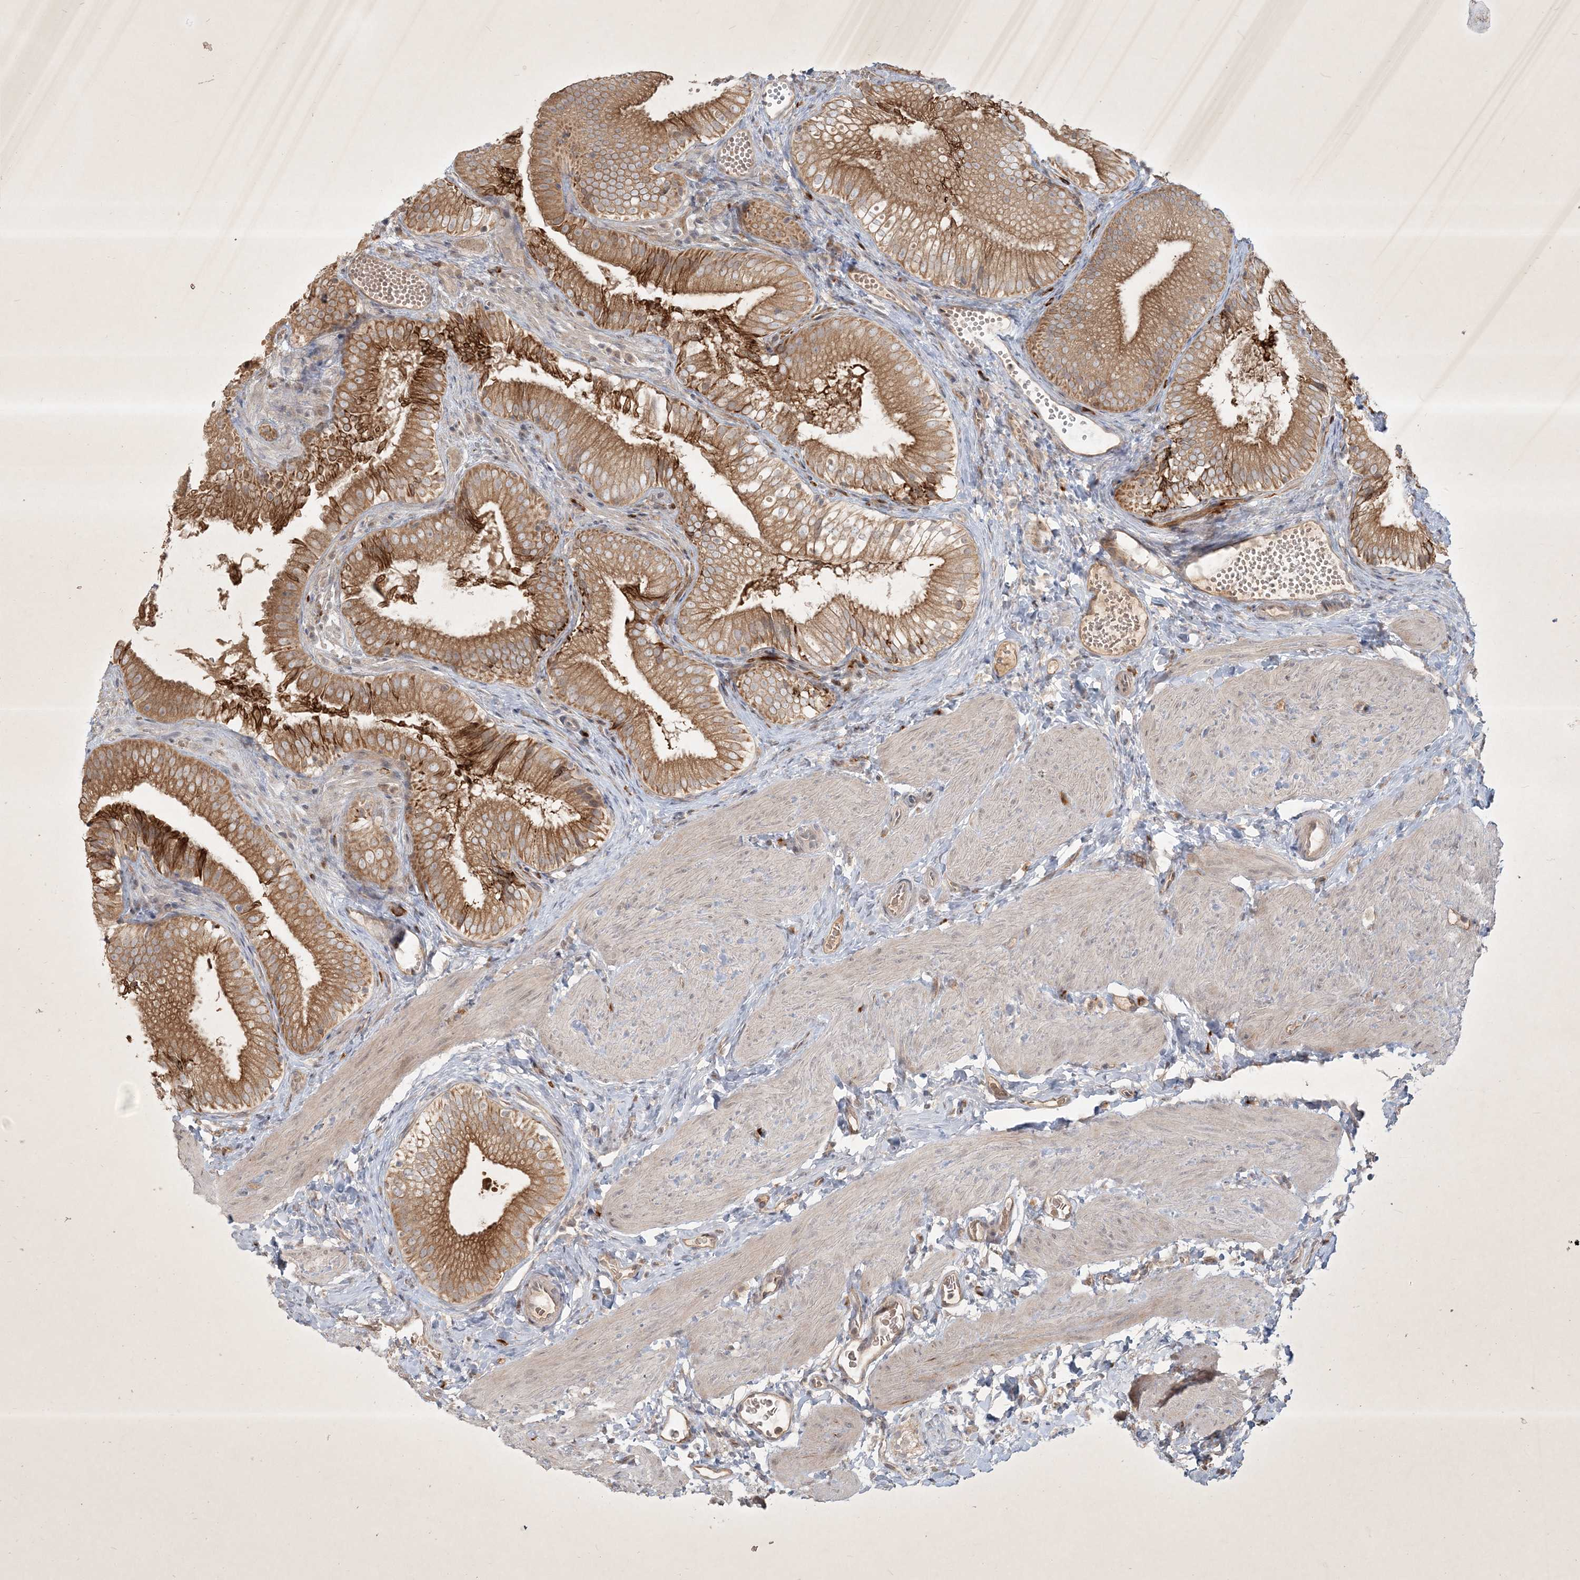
{"staining": {"intensity": "moderate", "quantity": ">75%", "location": "cytoplasmic/membranous"}, "tissue": "gallbladder", "cell_type": "Glandular cells", "image_type": "normal", "snomed": [{"axis": "morphology", "description": "Normal tissue, NOS"}, {"axis": "topography", "description": "Gallbladder"}], "caption": "Protein staining of benign gallbladder demonstrates moderate cytoplasmic/membranous expression in approximately >75% of glandular cells. (DAB (3,3'-diaminobenzidine) = brown stain, brightfield microscopy at high magnification).", "gene": "BOD1L2", "patient": {"sex": "female", "age": 30}}